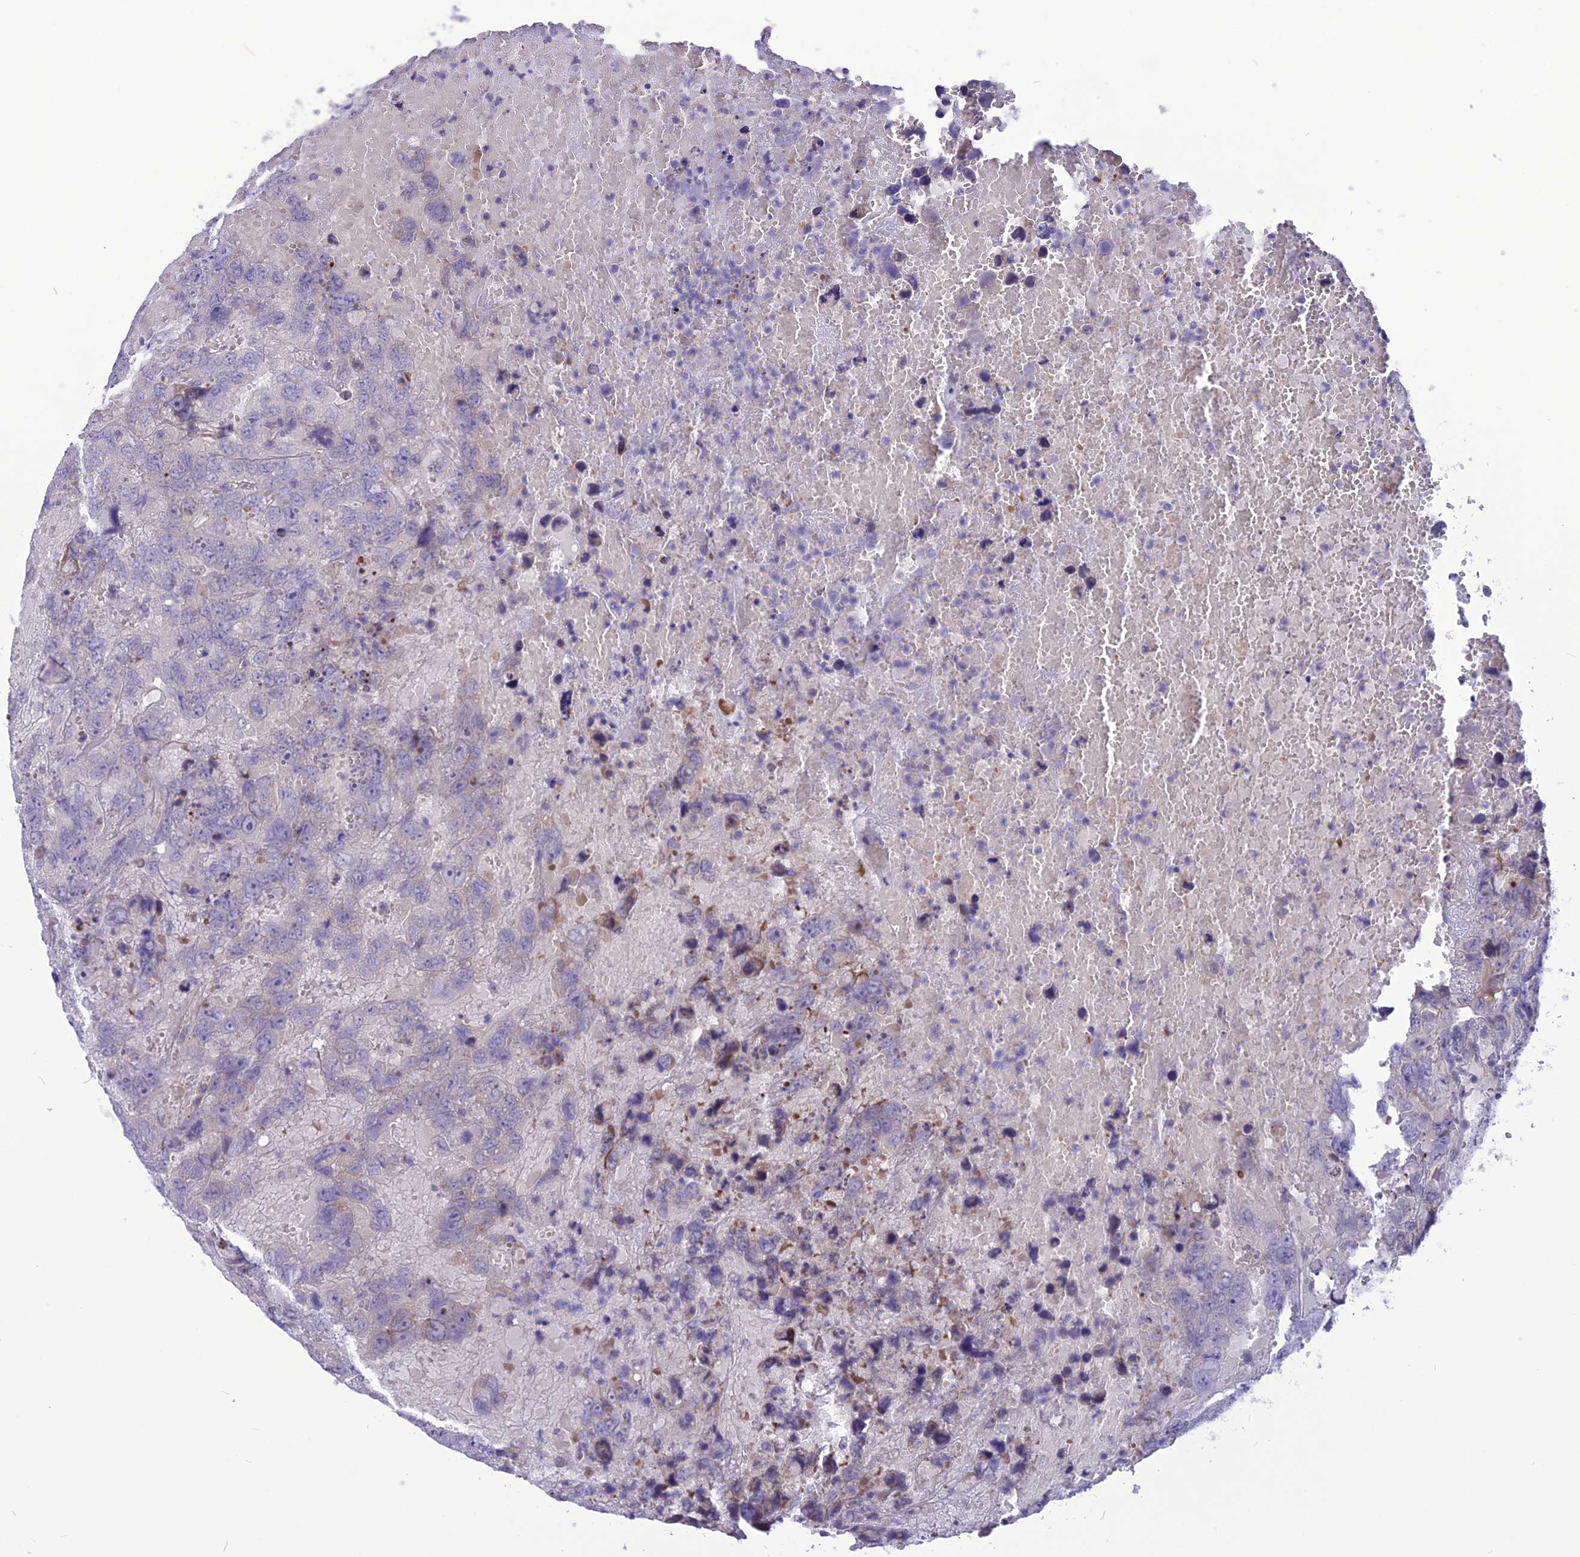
{"staining": {"intensity": "negative", "quantity": "none", "location": "none"}, "tissue": "testis cancer", "cell_type": "Tumor cells", "image_type": "cancer", "snomed": [{"axis": "morphology", "description": "Carcinoma, Embryonal, NOS"}, {"axis": "topography", "description": "Testis"}], "caption": "DAB immunohistochemical staining of embryonal carcinoma (testis) reveals no significant staining in tumor cells.", "gene": "PSMF1", "patient": {"sex": "male", "age": 45}}